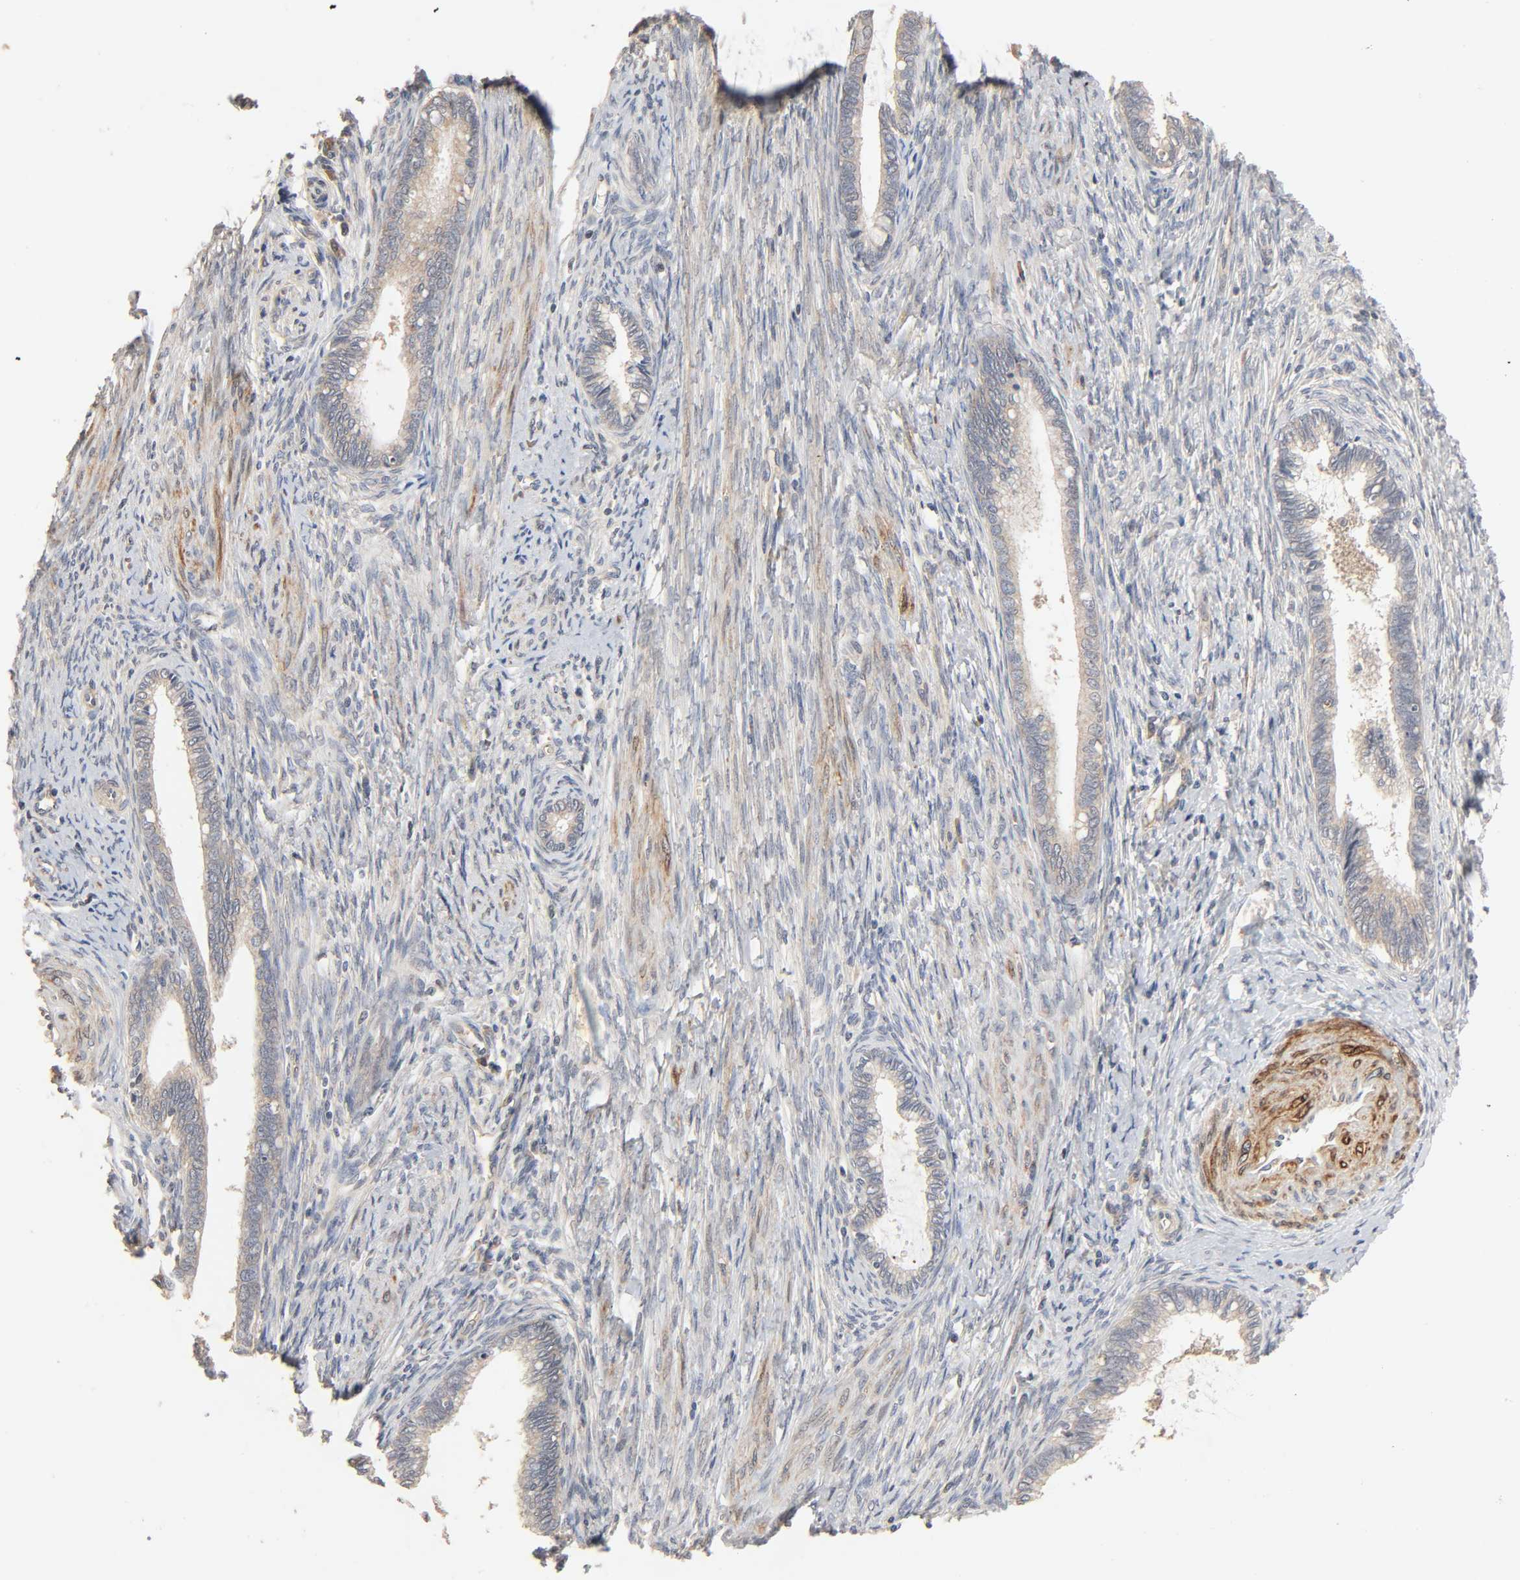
{"staining": {"intensity": "weak", "quantity": ">75%", "location": "cytoplasmic/membranous"}, "tissue": "cervical cancer", "cell_type": "Tumor cells", "image_type": "cancer", "snomed": [{"axis": "morphology", "description": "Adenocarcinoma, NOS"}, {"axis": "topography", "description": "Cervix"}], "caption": "Protein analysis of cervical cancer tissue displays weak cytoplasmic/membranous staining in approximately >75% of tumor cells. (brown staining indicates protein expression, while blue staining denotes nuclei).", "gene": "NEMF", "patient": {"sex": "female", "age": 44}}